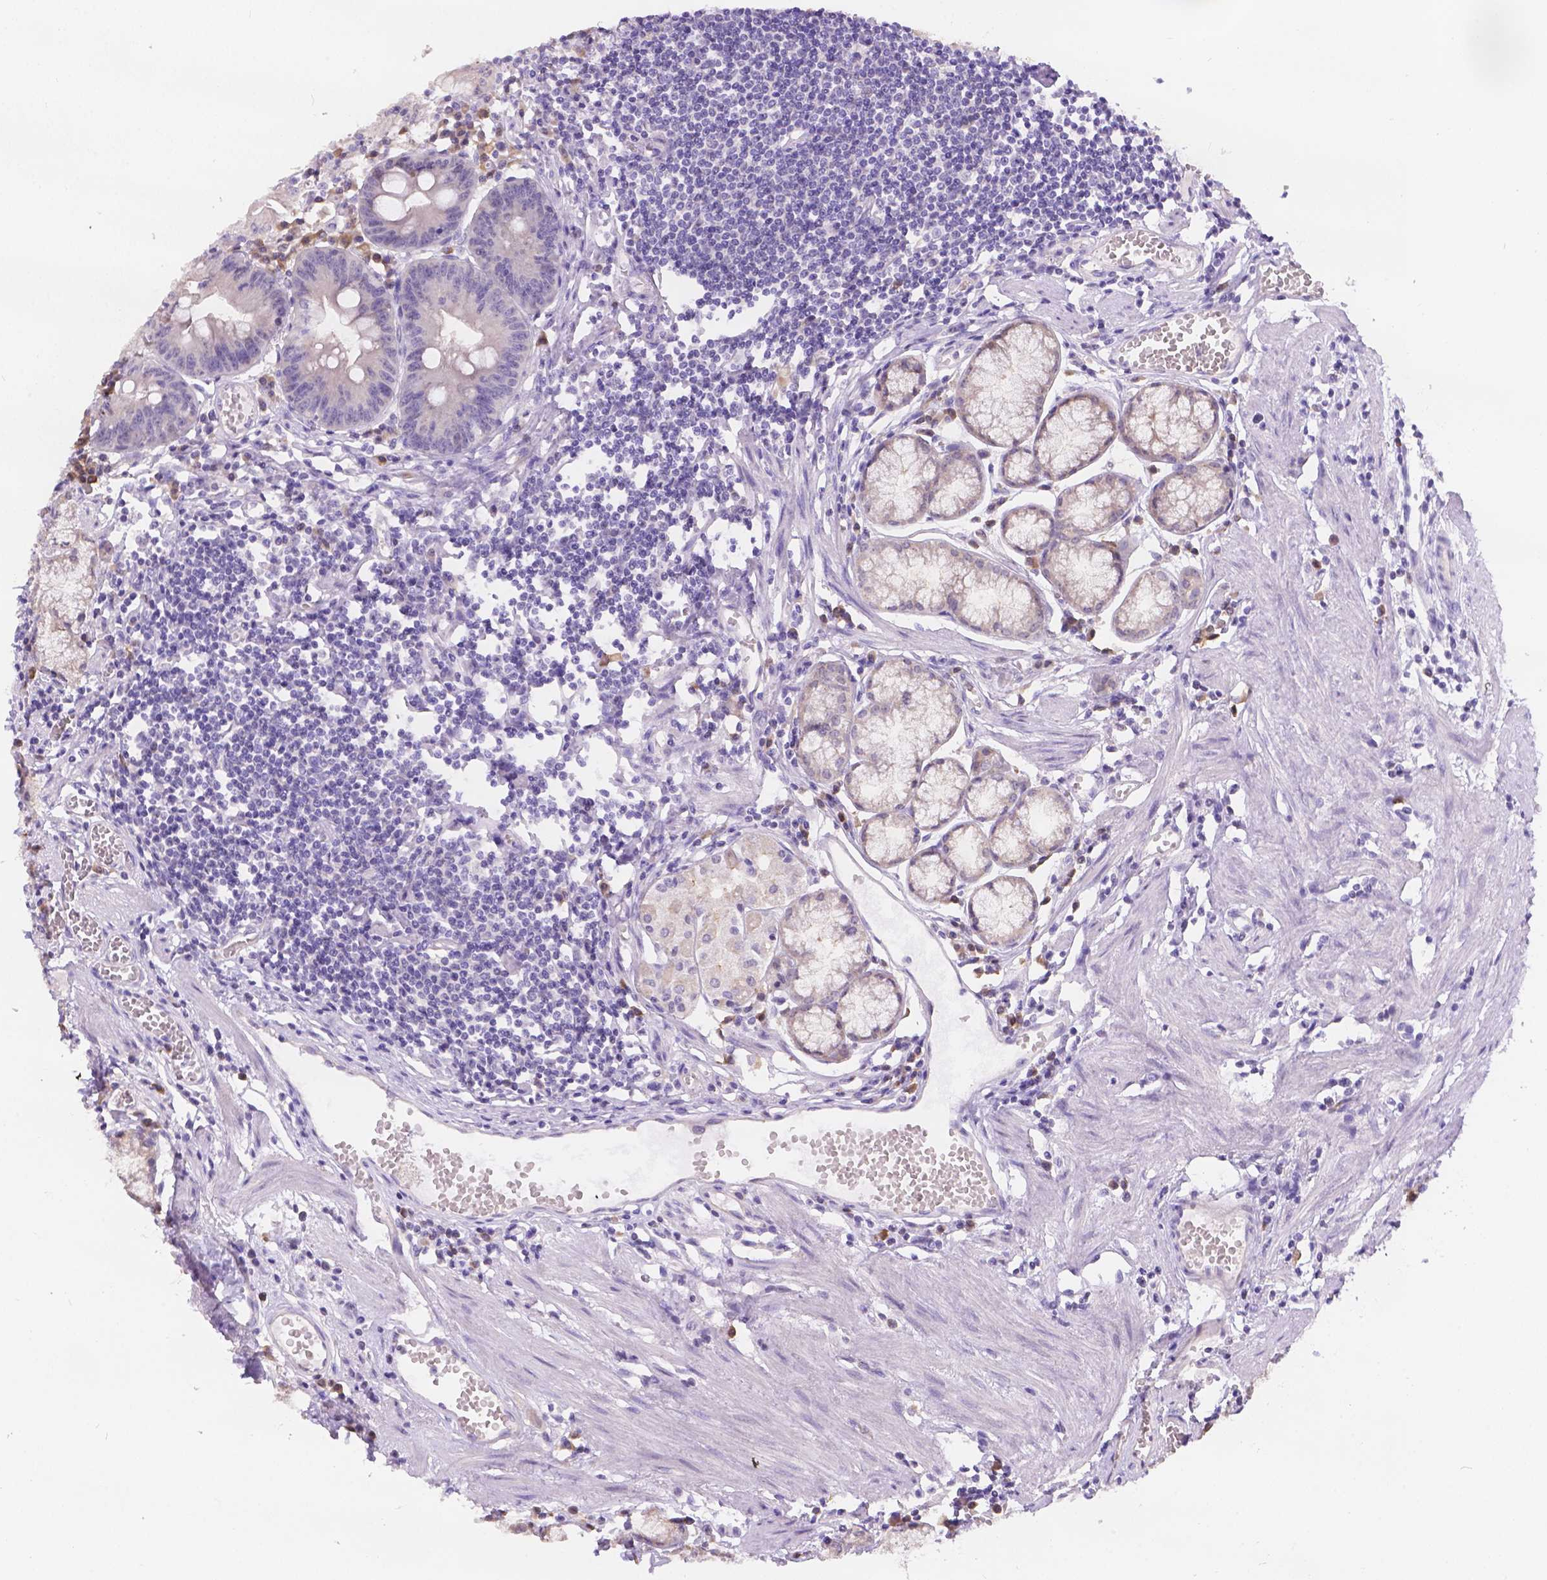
{"staining": {"intensity": "weak", "quantity": "<25%", "location": "cytoplasmic/membranous"}, "tissue": "stomach", "cell_type": "Glandular cells", "image_type": "normal", "snomed": [{"axis": "morphology", "description": "Normal tissue, NOS"}, {"axis": "topography", "description": "Stomach"}], "caption": "Immunohistochemistry (IHC) of unremarkable human stomach reveals no expression in glandular cells. (DAB (3,3'-diaminobenzidine) immunohistochemistry (IHC) with hematoxylin counter stain).", "gene": "CD96", "patient": {"sex": "male", "age": 55}}